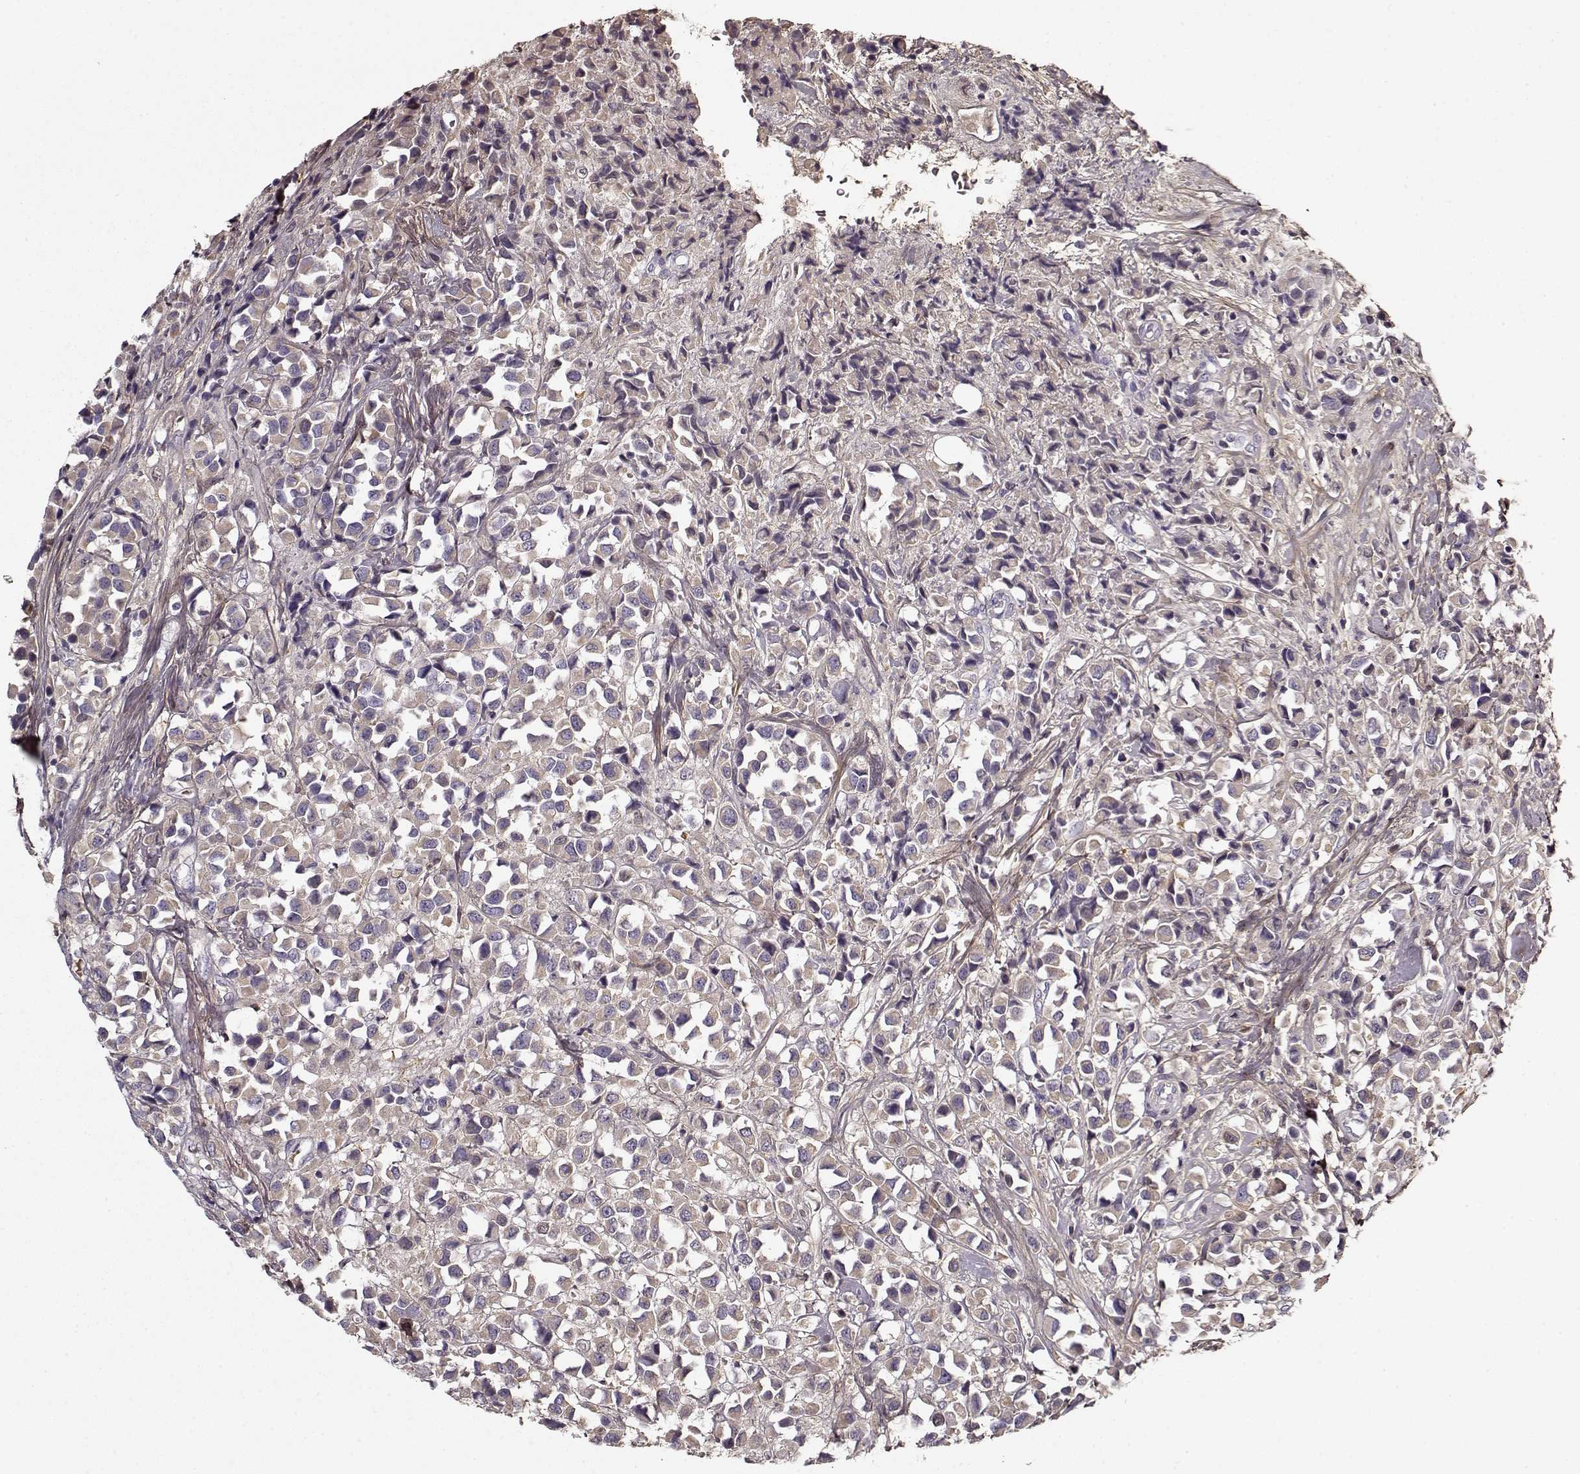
{"staining": {"intensity": "weak", "quantity": ">75%", "location": "cytoplasmic/membranous"}, "tissue": "breast cancer", "cell_type": "Tumor cells", "image_type": "cancer", "snomed": [{"axis": "morphology", "description": "Duct carcinoma"}, {"axis": "topography", "description": "Breast"}], "caption": "Weak cytoplasmic/membranous protein expression is identified in approximately >75% of tumor cells in breast invasive ductal carcinoma.", "gene": "LUM", "patient": {"sex": "female", "age": 61}}